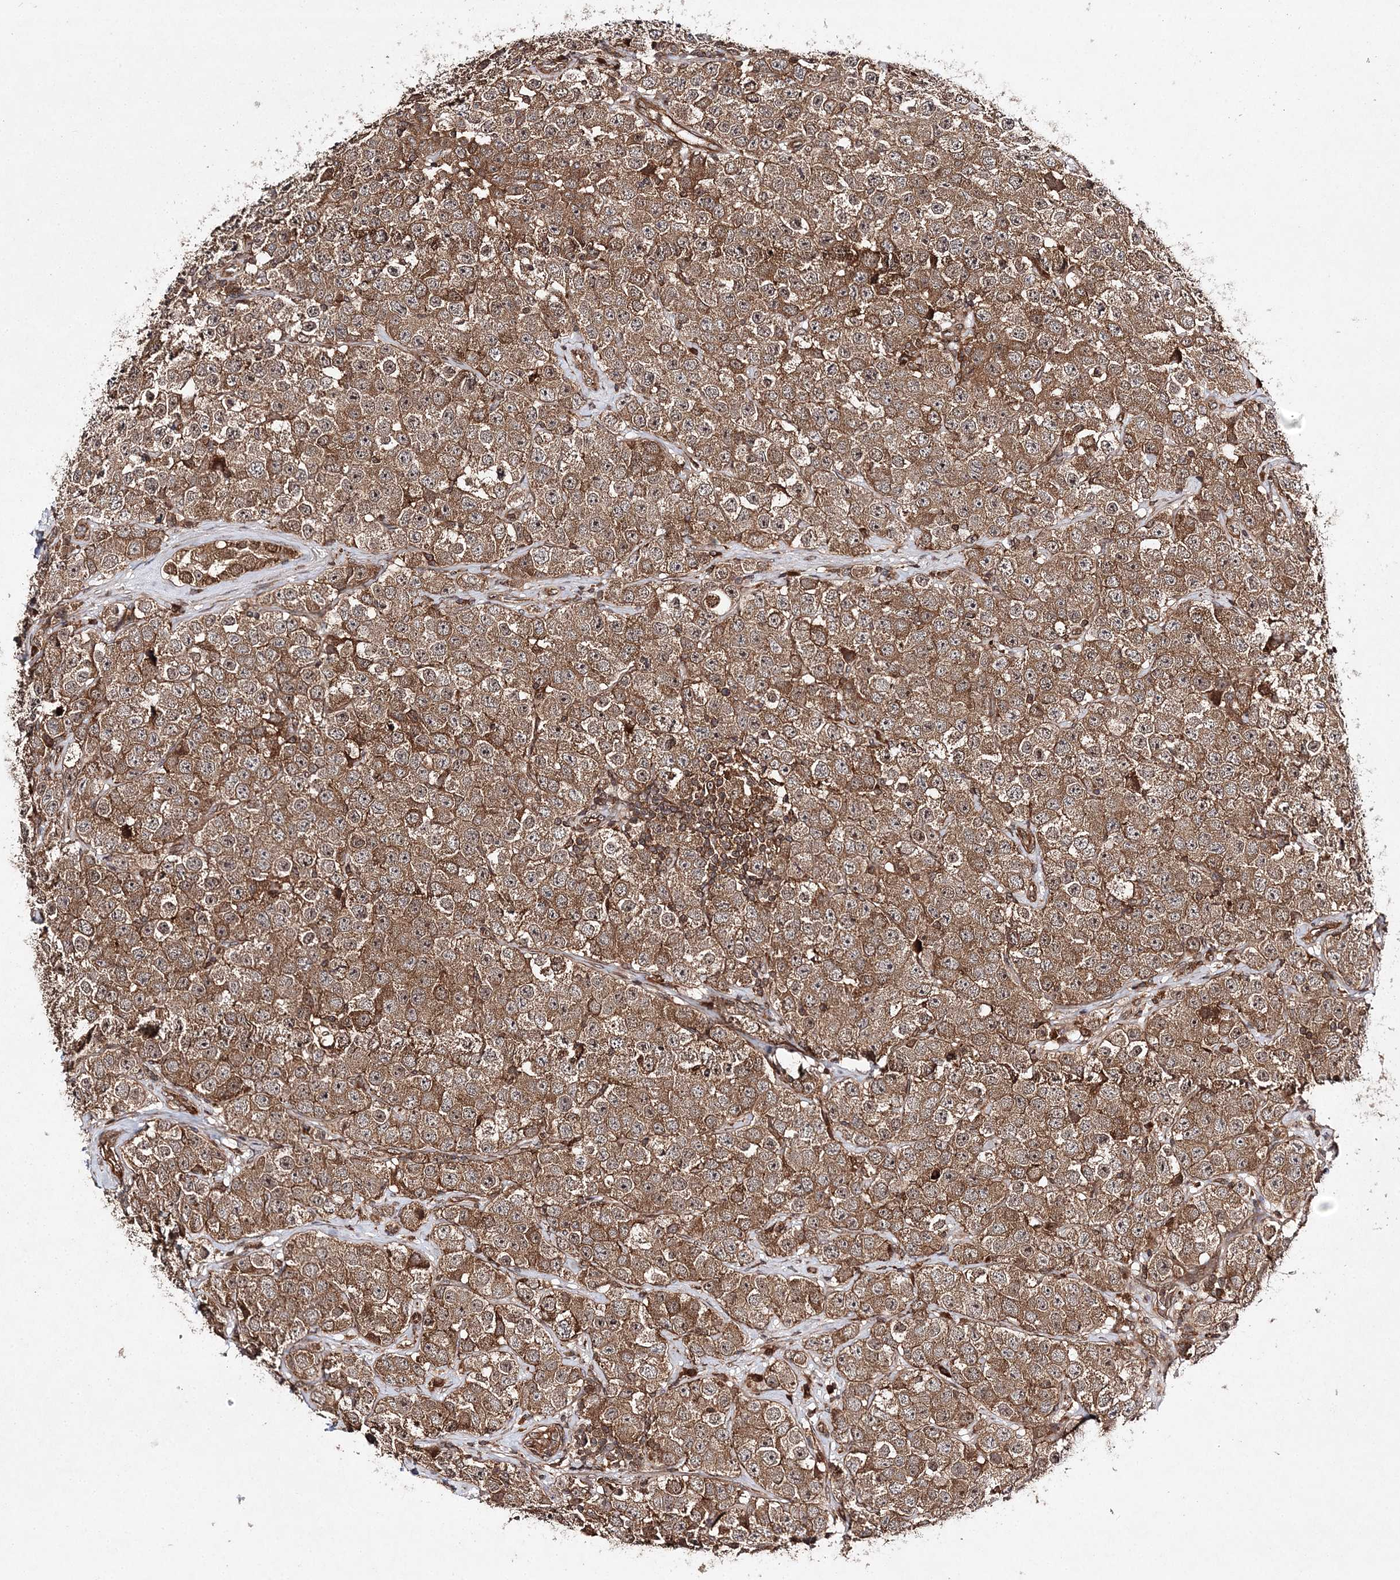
{"staining": {"intensity": "moderate", "quantity": ">75%", "location": "cytoplasmic/membranous"}, "tissue": "testis cancer", "cell_type": "Tumor cells", "image_type": "cancer", "snomed": [{"axis": "morphology", "description": "Seminoma, NOS"}, {"axis": "topography", "description": "Testis"}], "caption": "The micrograph shows a brown stain indicating the presence of a protein in the cytoplasmic/membranous of tumor cells in testis seminoma.", "gene": "TMEM9B", "patient": {"sex": "male", "age": 28}}